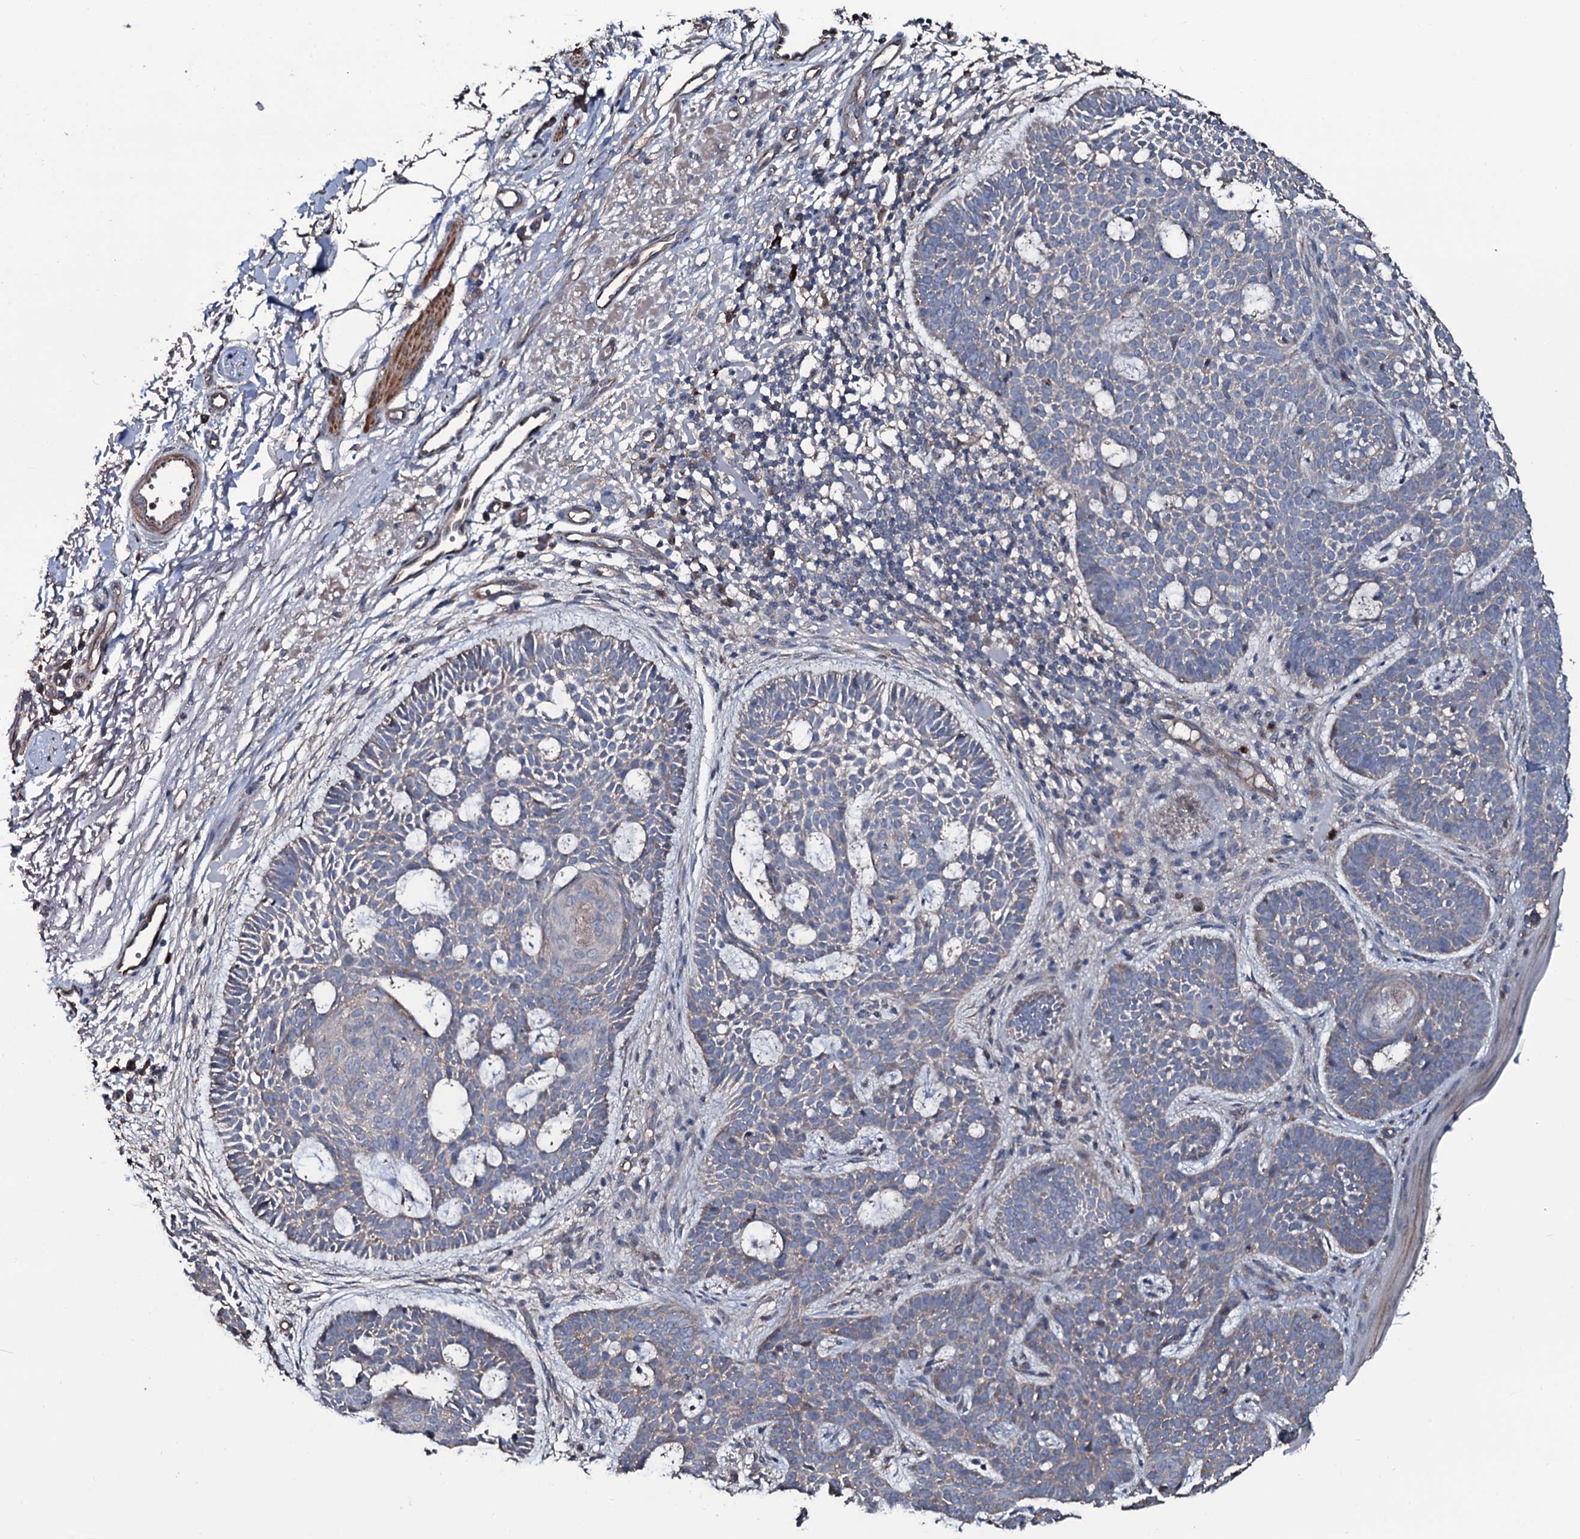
{"staining": {"intensity": "weak", "quantity": "25%-75%", "location": "cytoplasmic/membranous"}, "tissue": "skin cancer", "cell_type": "Tumor cells", "image_type": "cancer", "snomed": [{"axis": "morphology", "description": "Basal cell carcinoma"}, {"axis": "topography", "description": "Skin"}], "caption": "A brown stain labels weak cytoplasmic/membranous positivity of a protein in human skin cancer tumor cells. The staining was performed using DAB (3,3'-diaminobenzidine) to visualize the protein expression in brown, while the nuclei were stained in blue with hematoxylin (Magnification: 20x).", "gene": "WIPF3", "patient": {"sex": "male", "age": 85}}